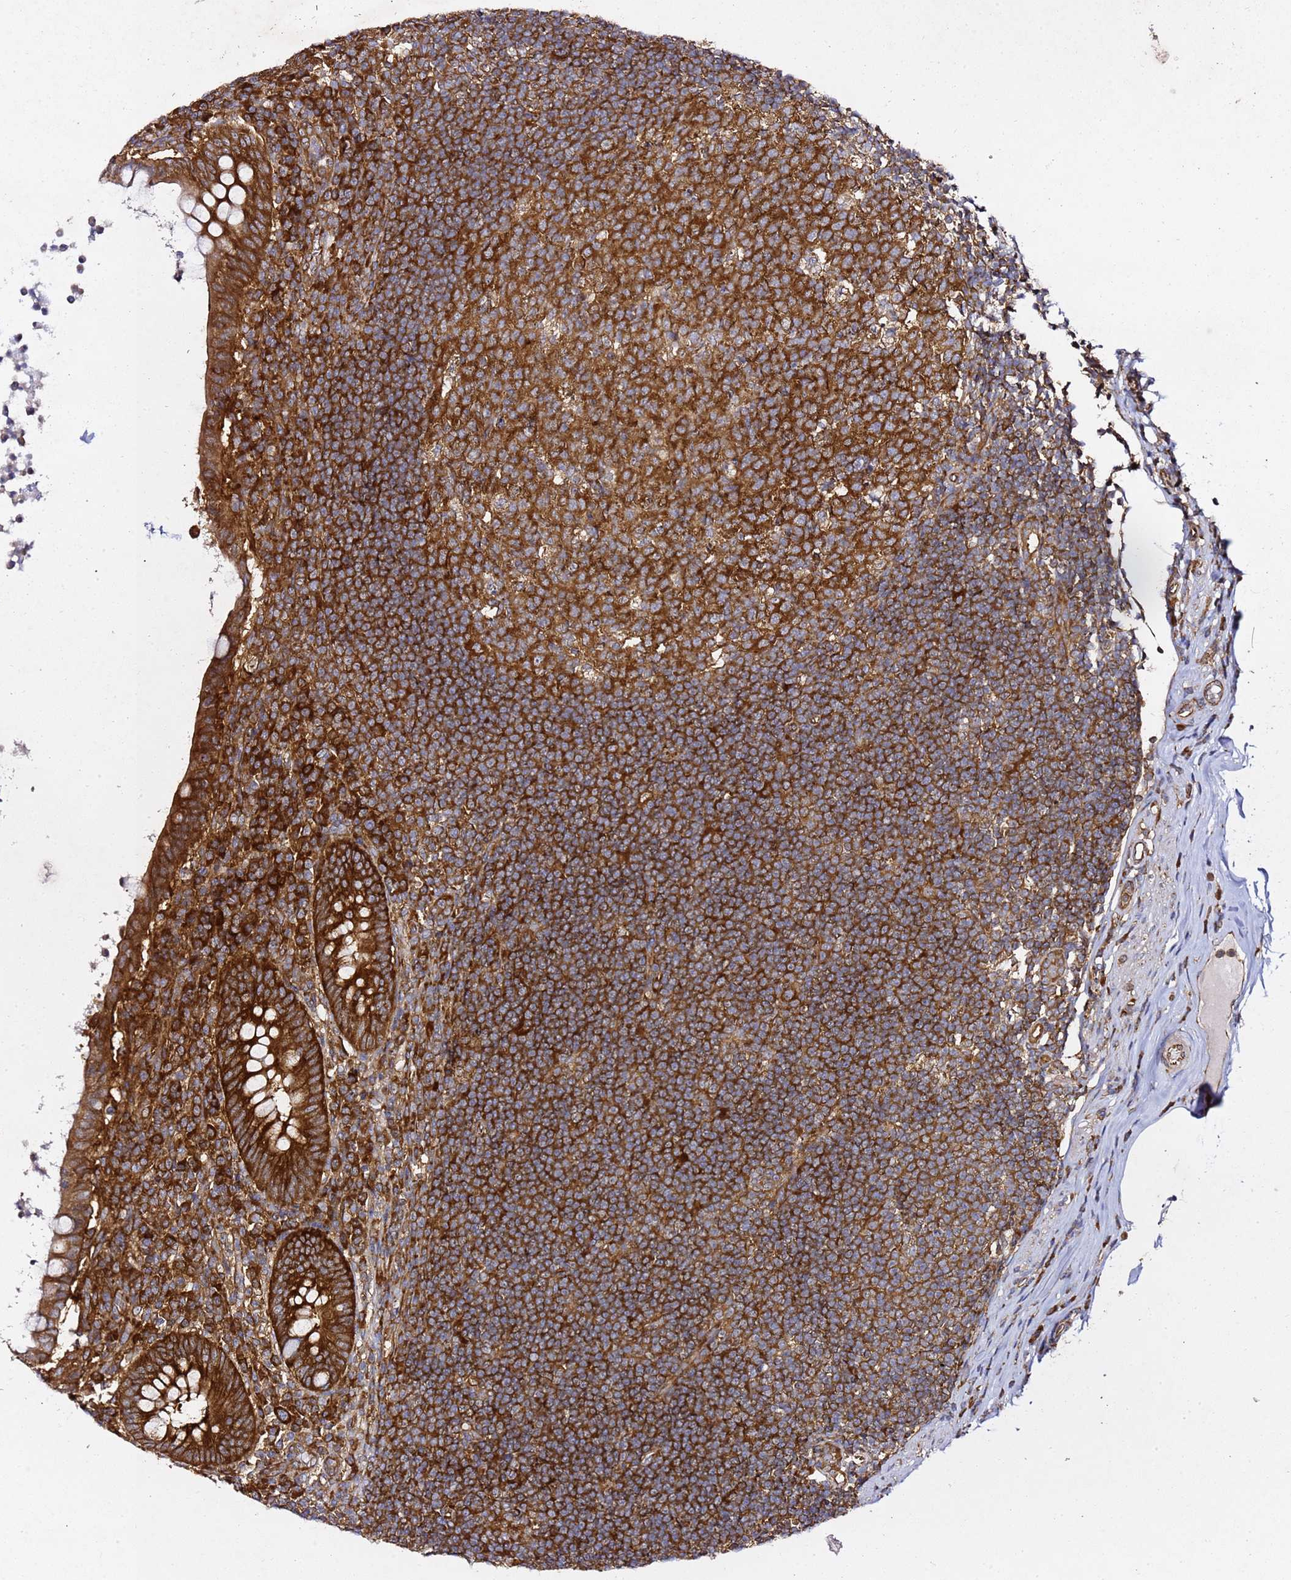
{"staining": {"intensity": "strong", "quantity": ">75%", "location": "cytoplasmic/membranous"}, "tissue": "appendix", "cell_type": "Glandular cells", "image_type": "normal", "snomed": [{"axis": "morphology", "description": "Normal tissue, NOS"}, {"axis": "topography", "description": "Appendix"}], "caption": "A photomicrograph of human appendix stained for a protein reveals strong cytoplasmic/membranous brown staining in glandular cells. The staining was performed using DAB, with brown indicating positive protein expression. Nuclei are stained blue with hematoxylin.", "gene": "TPST1", "patient": {"sex": "female", "age": 56}}